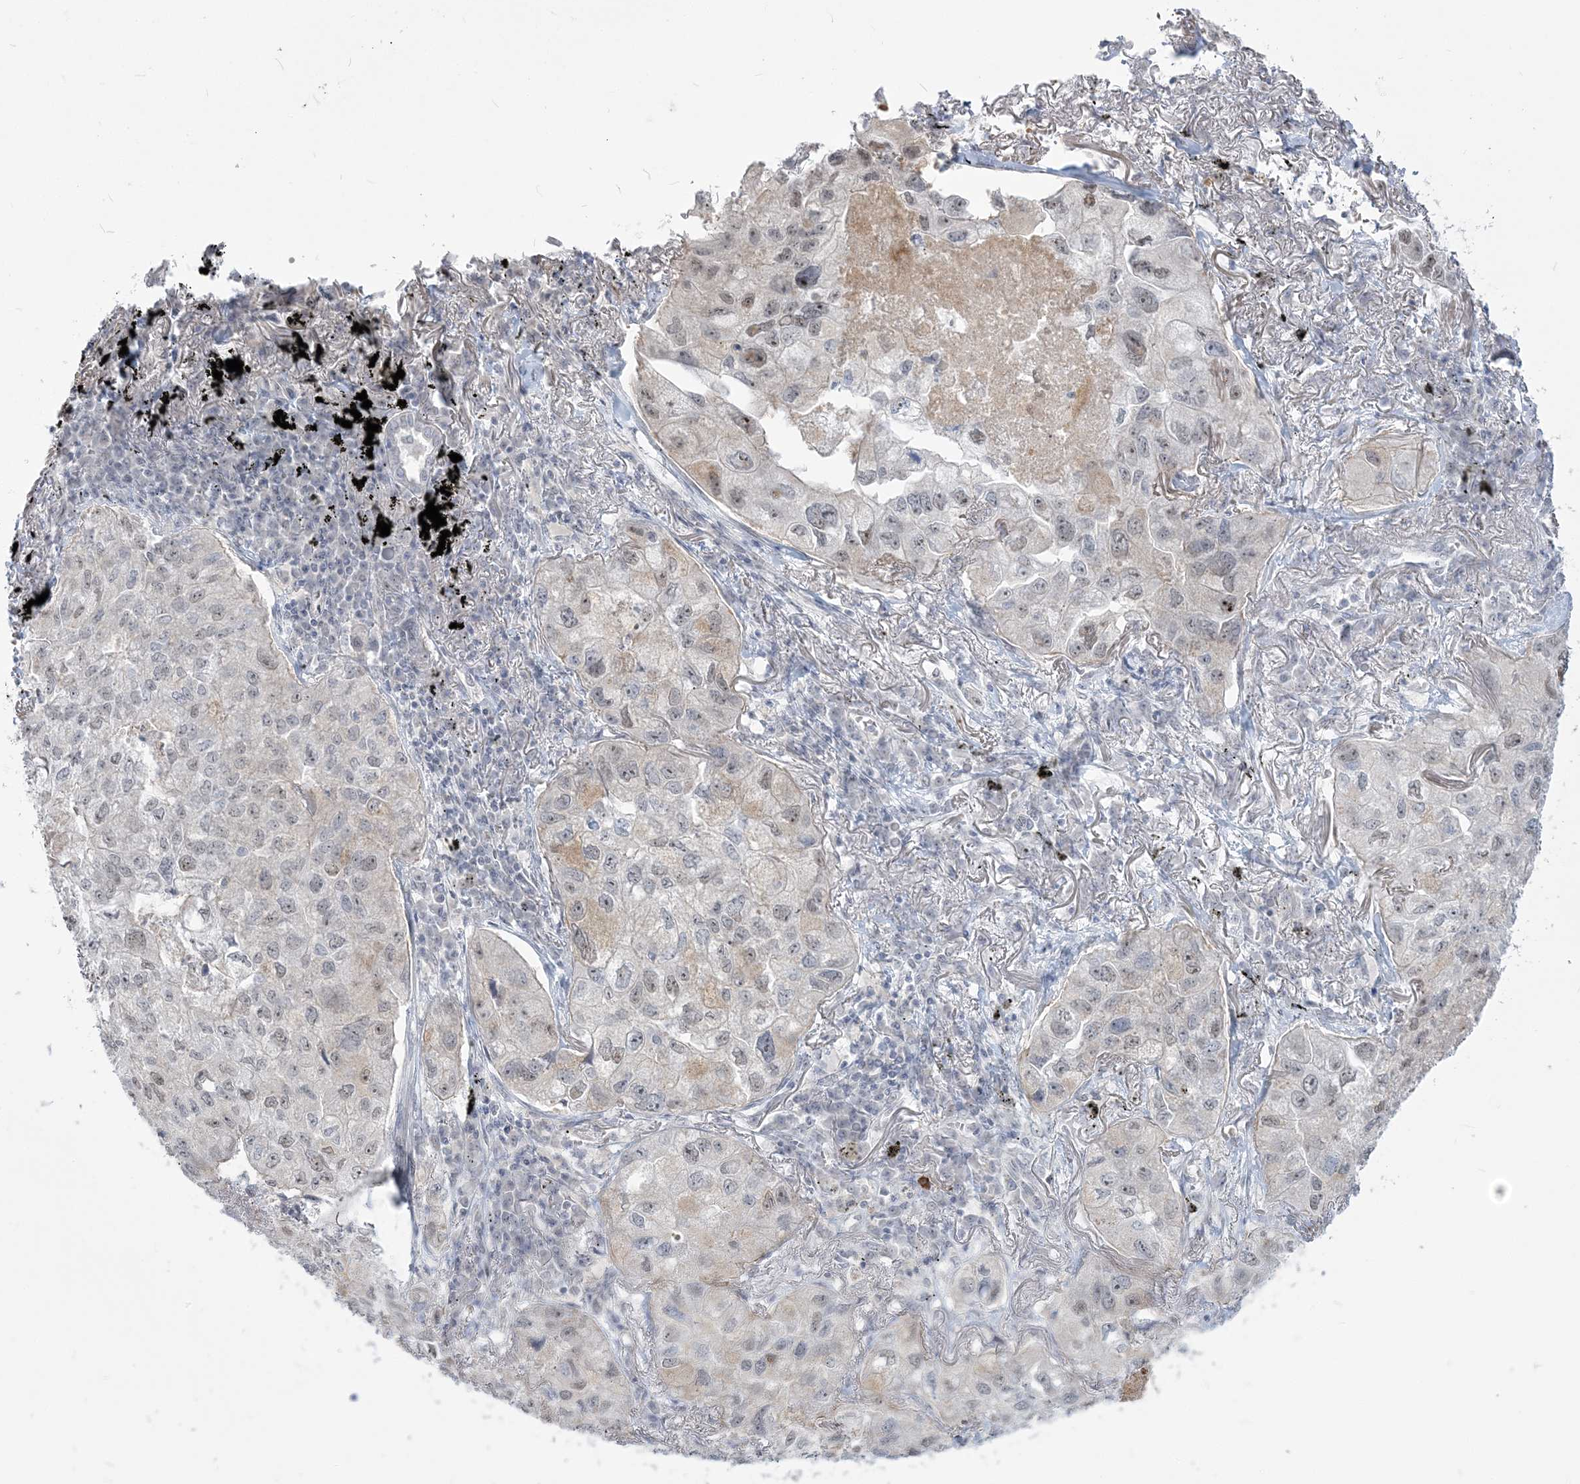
{"staining": {"intensity": "weak", "quantity": "<25%", "location": "nuclear"}, "tissue": "lung cancer", "cell_type": "Tumor cells", "image_type": "cancer", "snomed": [{"axis": "morphology", "description": "Adenocarcinoma, NOS"}, {"axis": "topography", "description": "Lung"}], "caption": "Immunohistochemistry histopathology image of lung adenocarcinoma stained for a protein (brown), which exhibits no positivity in tumor cells.", "gene": "SDAD1", "patient": {"sex": "male", "age": 65}}